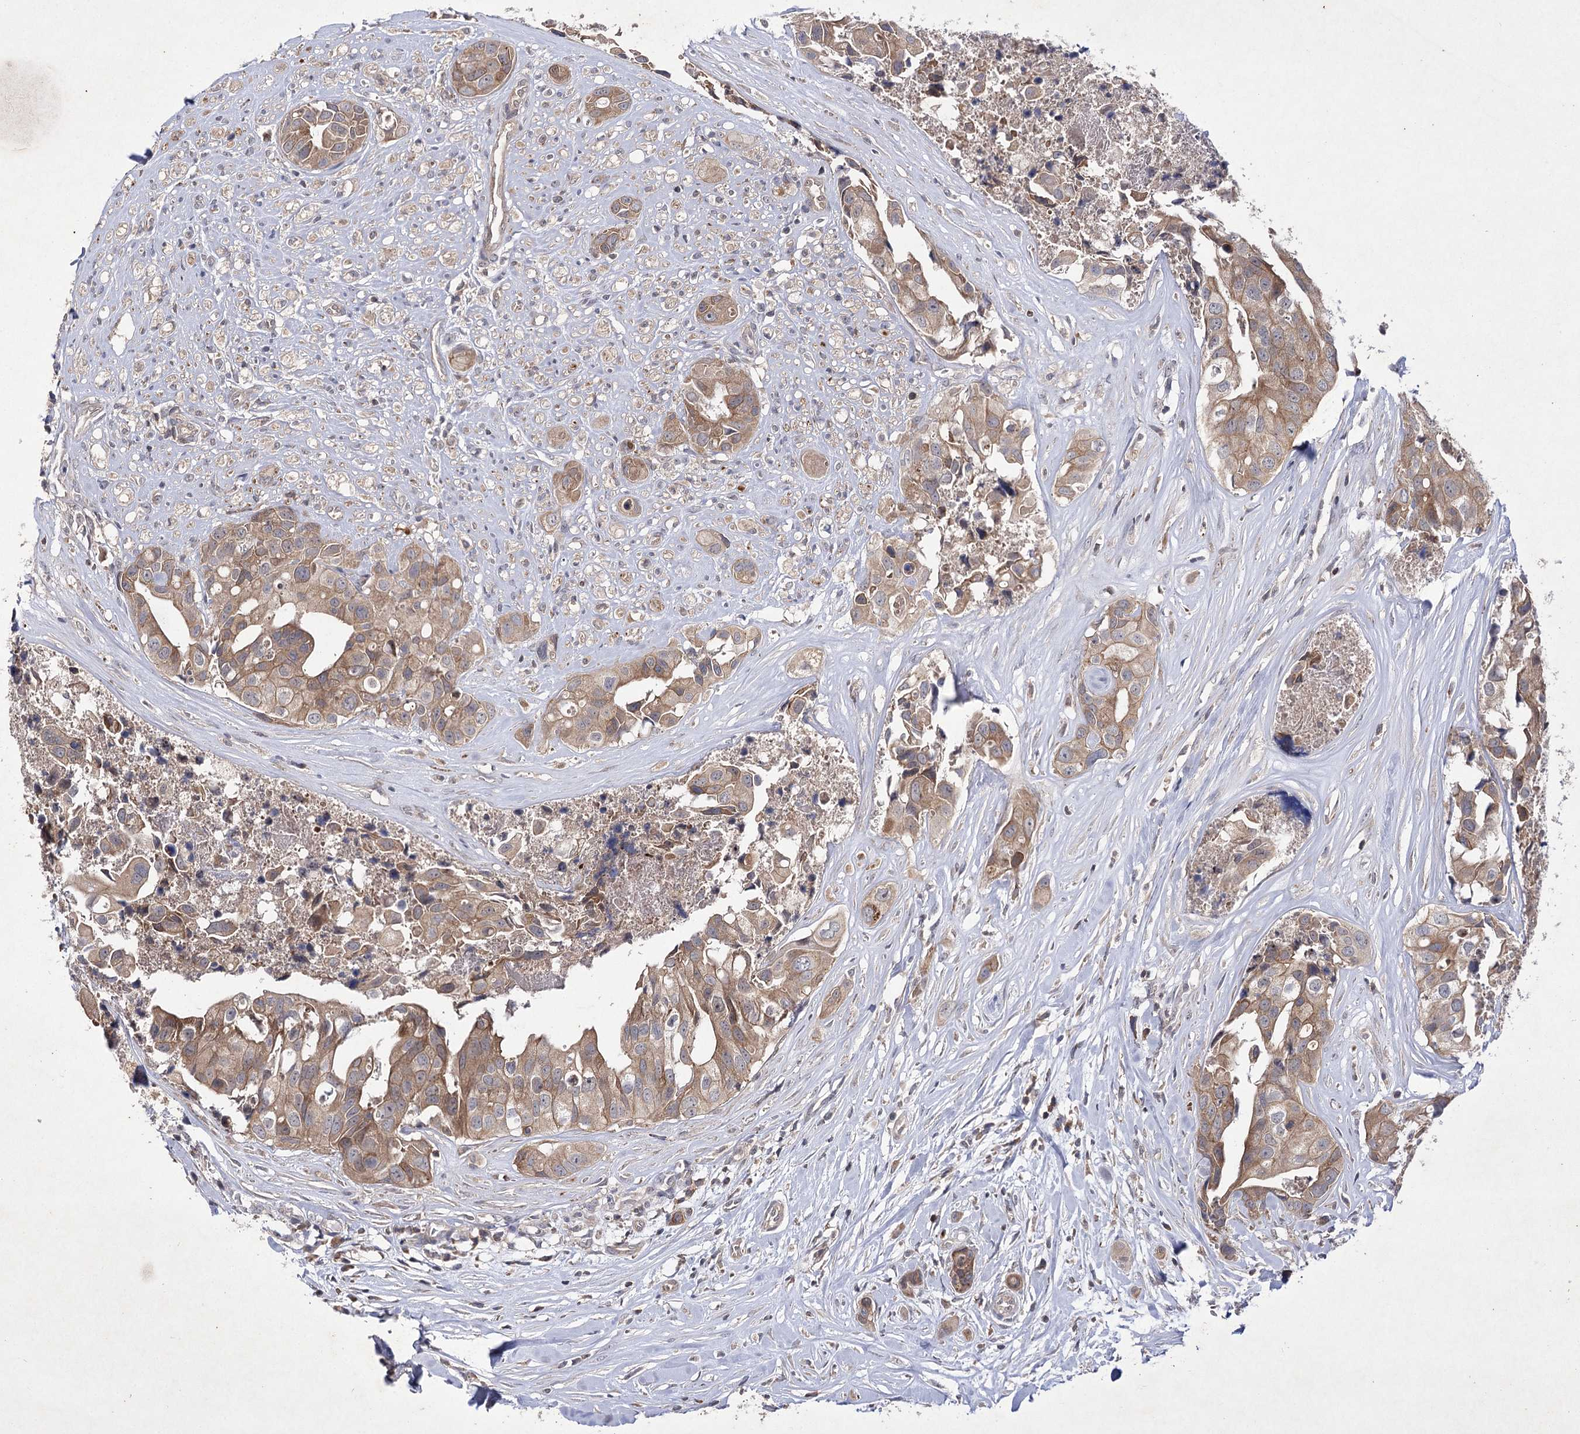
{"staining": {"intensity": "moderate", "quantity": ">75%", "location": "cytoplasmic/membranous"}, "tissue": "head and neck cancer", "cell_type": "Tumor cells", "image_type": "cancer", "snomed": [{"axis": "morphology", "description": "Adenocarcinoma, NOS"}, {"axis": "morphology", "description": "Adenocarcinoma, metastatic, NOS"}, {"axis": "topography", "description": "Head-Neck"}], "caption": "Immunohistochemistry (IHC) staining of head and neck cancer, which shows medium levels of moderate cytoplasmic/membranous positivity in approximately >75% of tumor cells indicating moderate cytoplasmic/membranous protein expression. The staining was performed using DAB (3,3'-diaminobenzidine) (brown) for protein detection and nuclei were counterstained in hematoxylin (blue).", "gene": "BCR", "patient": {"sex": "male", "age": 75}}